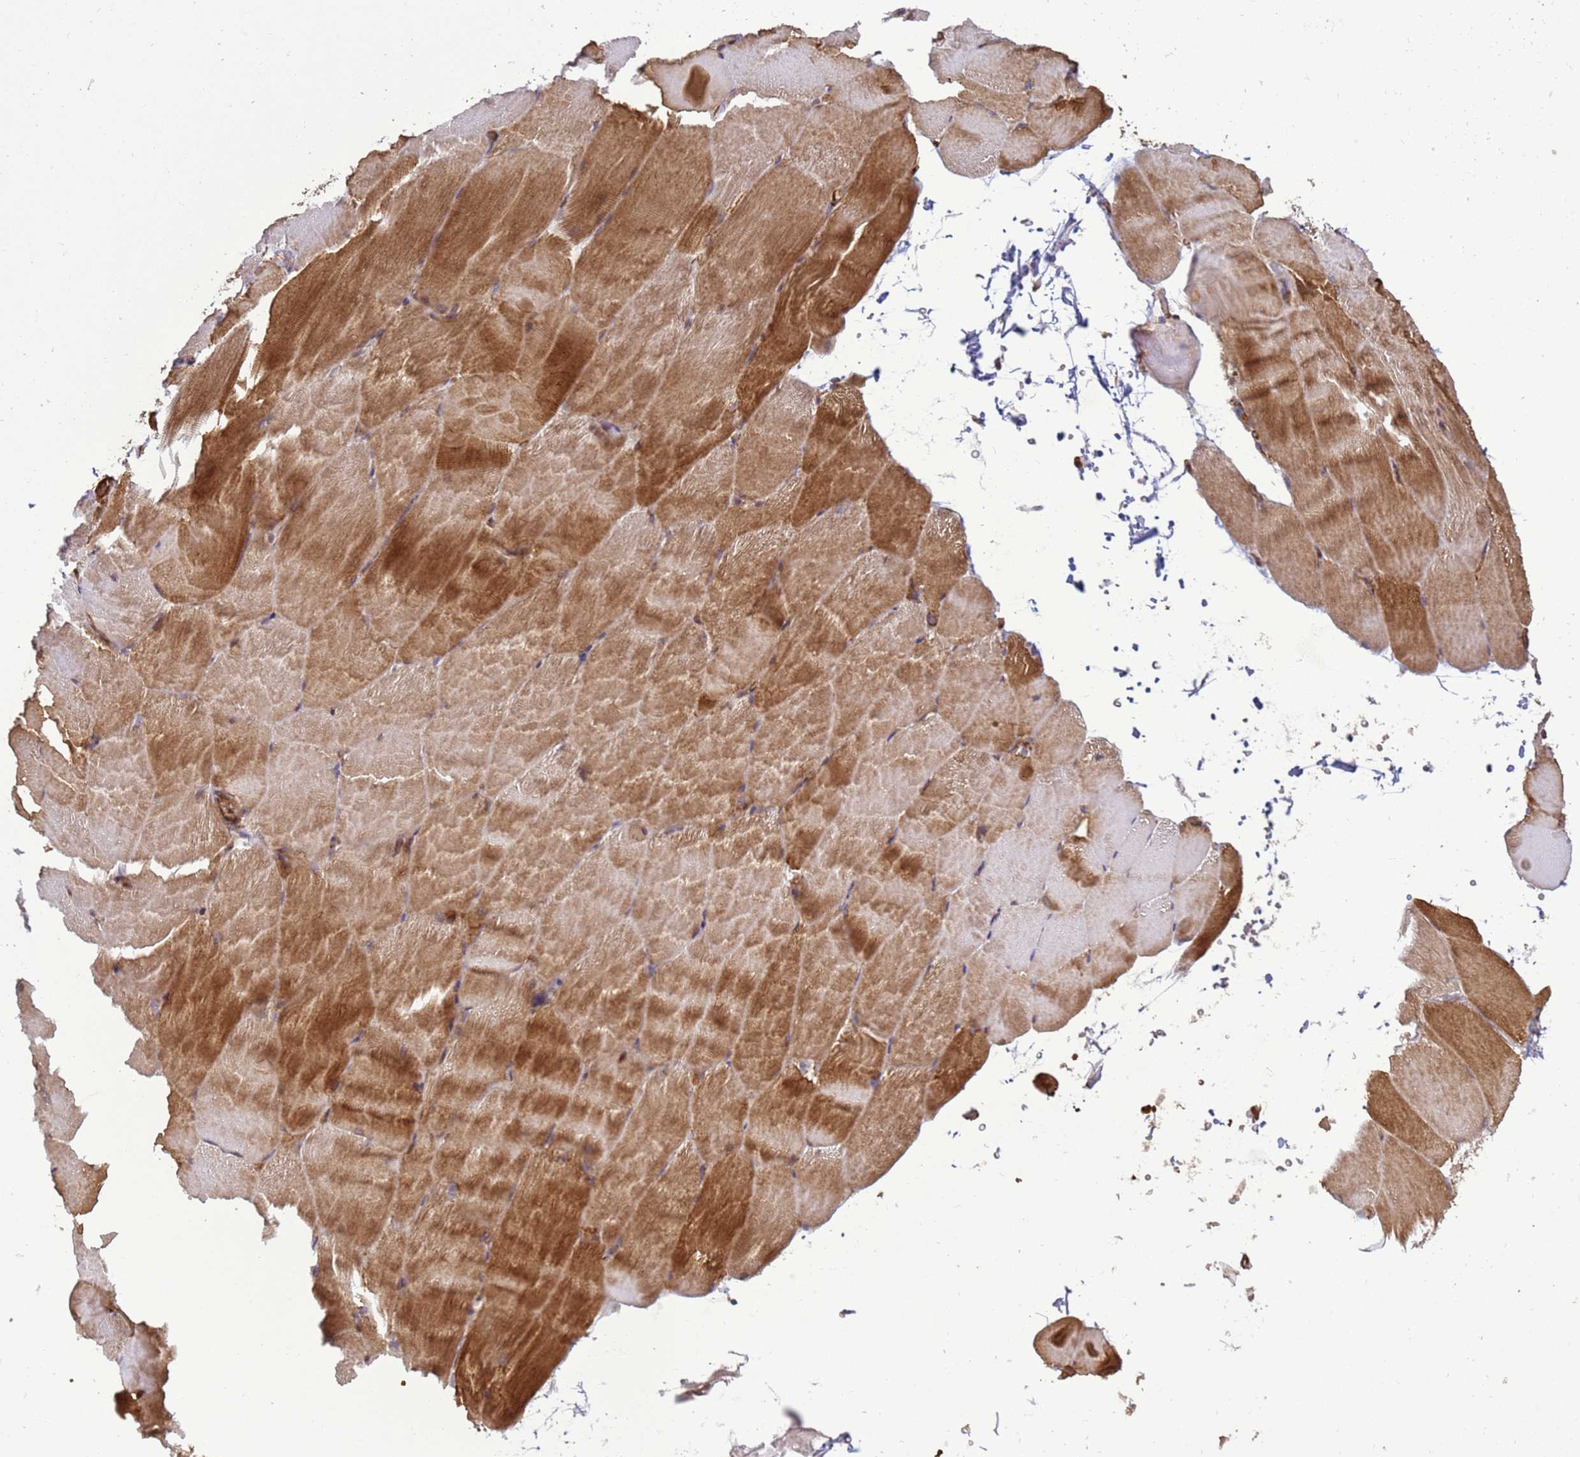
{"staining": {"intensity": "moderate", "quantity": "25%-75%", "location": "cytoplasmic/membranous"}, "tissue": "skeletal muscle", "cell_type": "Myocytes", "image_type": "normal", "snomed": [{"axis": "morphology", "description": "Normal tissue, NOS"}, {"axis": "topography", "description": "Skeletal muscle"}, {"axis": "topography", "description": "Parathyroid gland"}], "caption": "Myocytes exhibit medium levels of moderate cytoplasmic/membranous expression in approximately 25%-75% of cells in normal human skeletal muscle. The protein of interest is shown in brown color, while the nuclei are stained blue.", "gene": "CNOT1", "patient": {"sex": "female", "age": 37}}